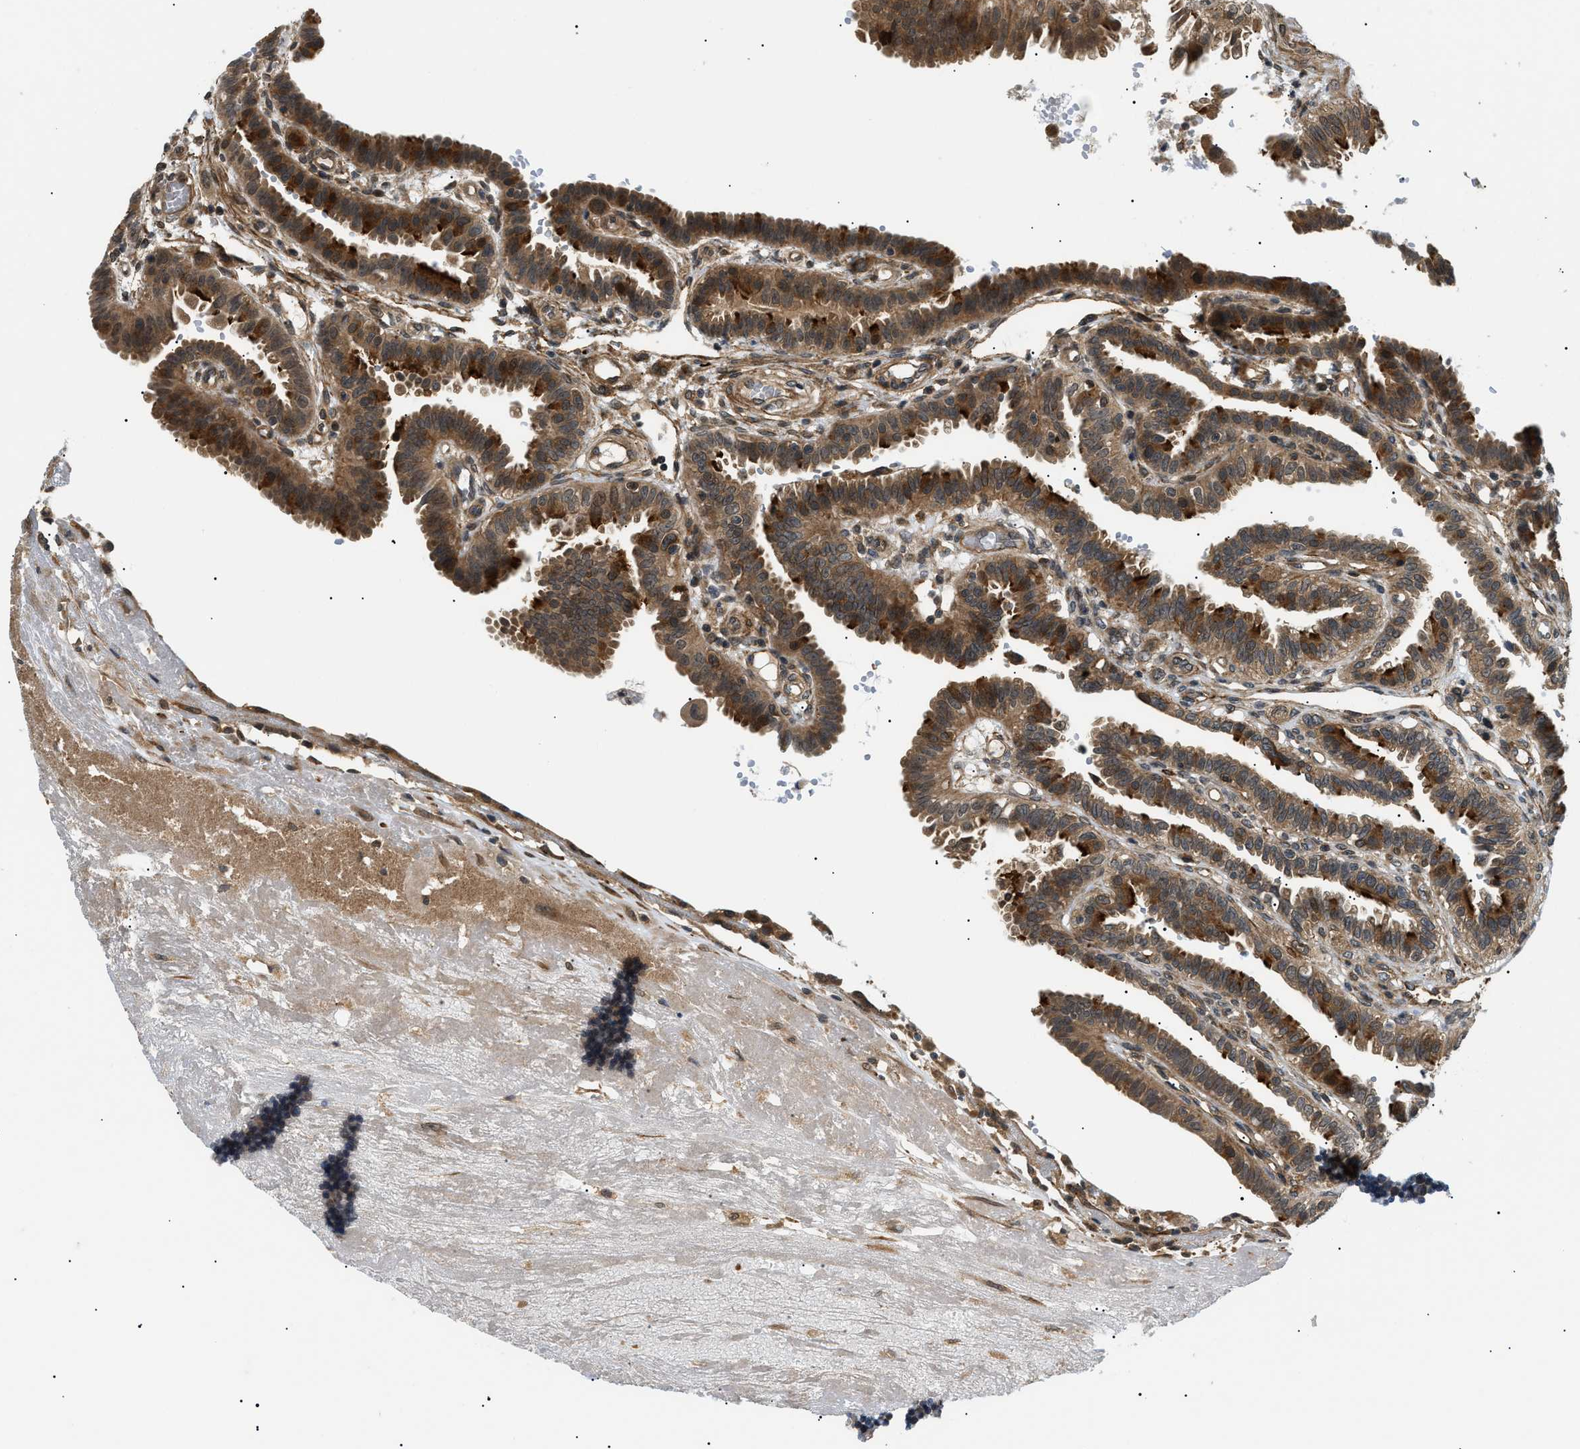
{"staining": {"intensity": "strong", "quantity": ">75%", "location": "cytoplasmic/membranous"}, "tissue": "fallopian tube", "cell_type": "Glandular cells", "image_type": "normal", "snomed": [{"axis": "morphology", "description": "Normal tissue, NOS"}, {"axis": "topography", "description": "Fallopian tube"}, {"axis": "topography", "description": "Placenta"}], "caption": "Immunohistochemistry (DAB) staining of normal human fallopian tube displays strong cytoplasmic/membranous protein staining in about >75% of glandular cells.", "gene": "ATP6AP1", "patient": {"sex": "female", "age": 34}}